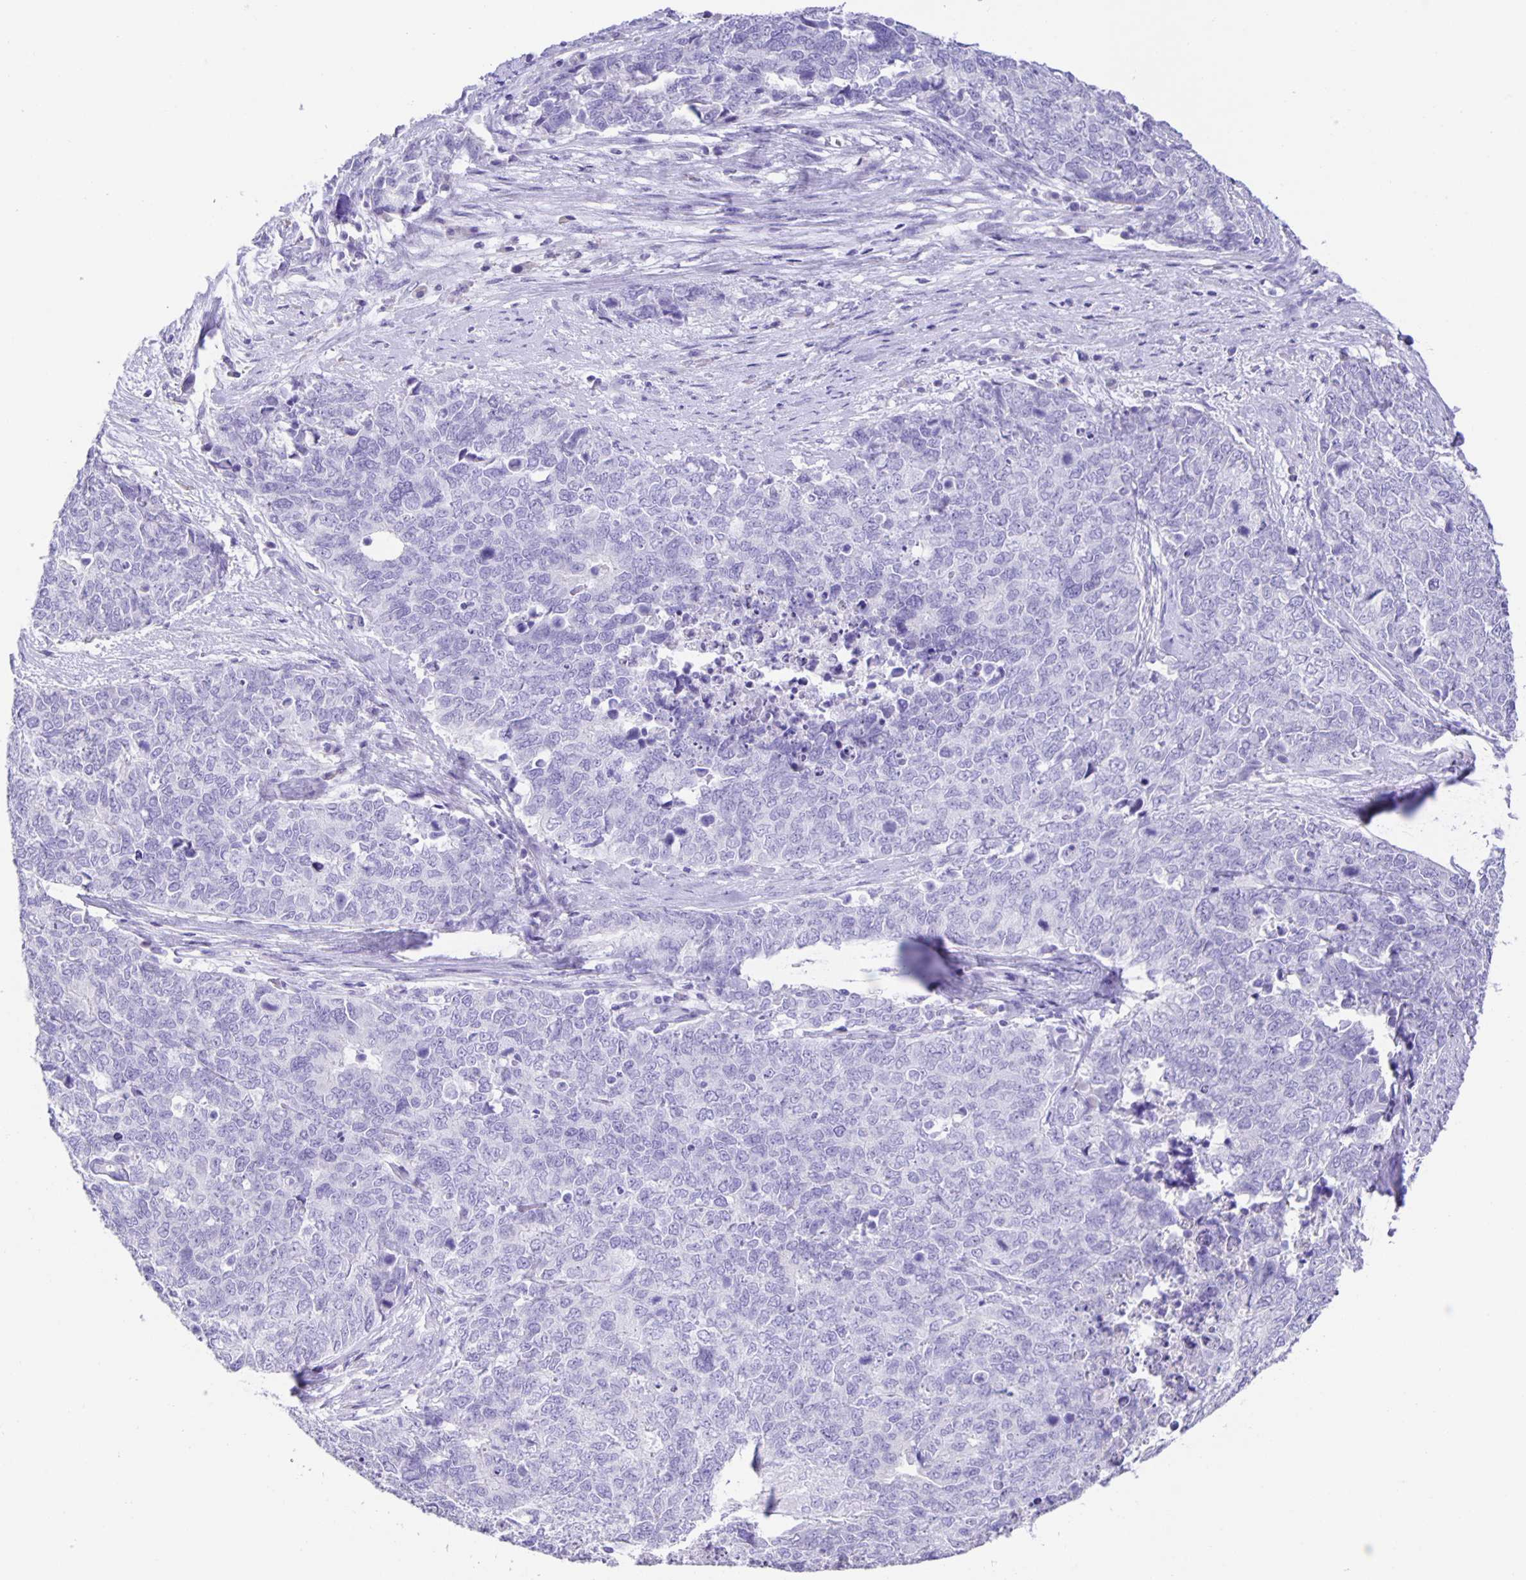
{"staining": {"intensity": "negative", "quantity": "none", "location": "none"}, "tissue": "cervical cancer", "cell_type": "Tumor cells", "image_type": "cancer", "snomed": [{"axis": "morphology", "description": "Adenocarcinoma, NOS"}, {"axis": "topography", "description": "Cervix"}], "caption": "The micrograph shows no significant expression in tumor cells of cervical cancer.", "gene": "GUCA2A", "patient": {"sex": "female", "age": 63}}